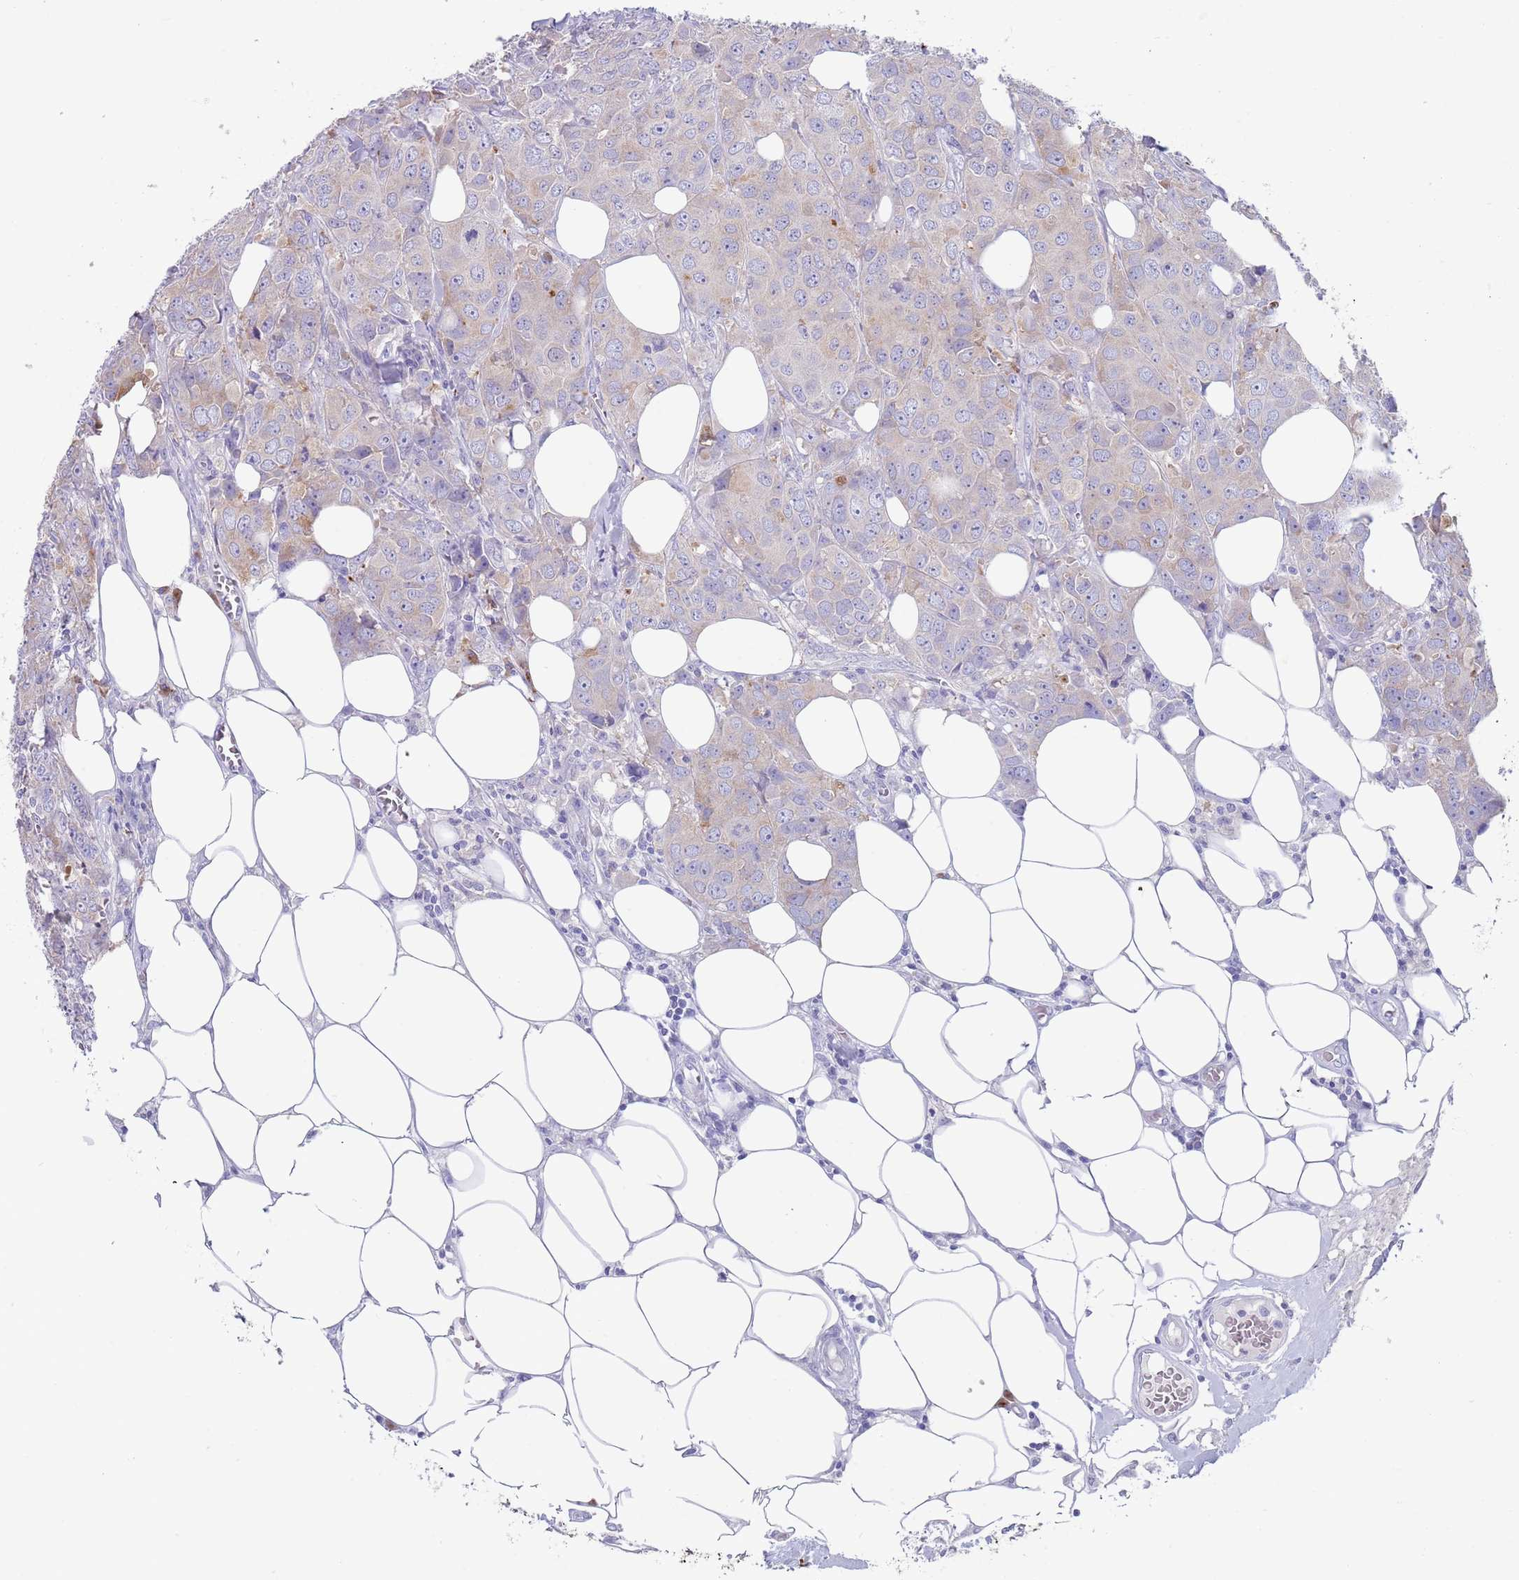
{"staining": {"intensity": "weak", "quantity": "<25%", "location": "cytoplasmic/membranous"}, "tissue": "breast cancer", "cell_type": "Tumor cells", "image_type": "cancer", "snomed": [{"axis": "morphology", "description": "Duct carcinoma"}, {"axis": "topography", "description": "Breast"}], "caption": "Immunohistochemistry (IHC) micrograph of neoplastic tissue: breast cancer stained with DAB reveals no significant protein staining in tumor cells.", "gene": "TYW1", "patient": {"sex": "female", "age": 43}}